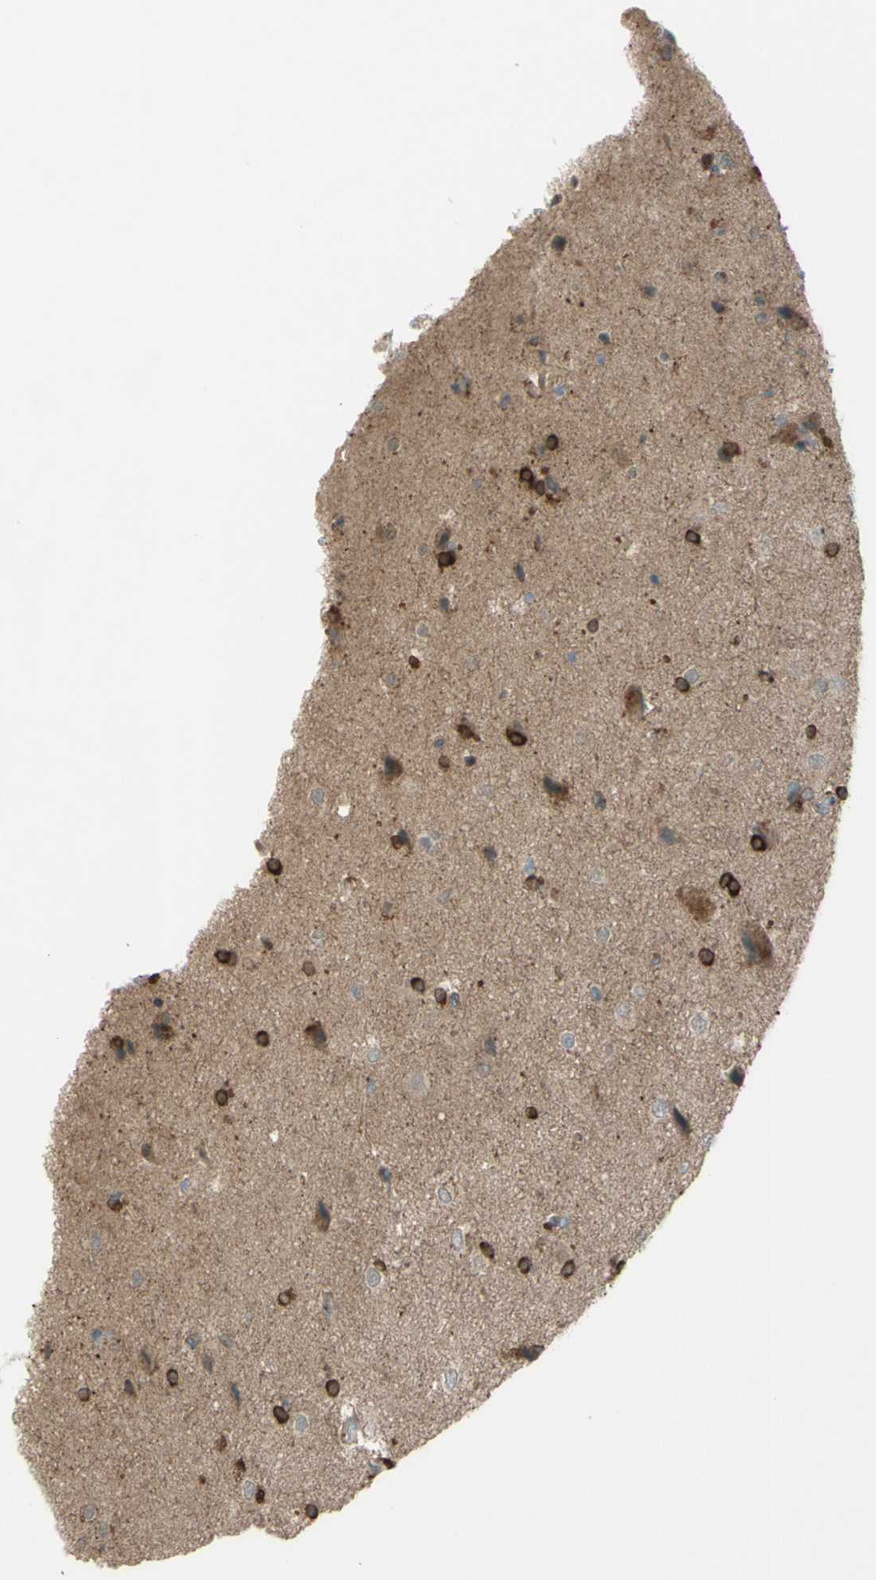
{"staining": {"intensity": "strong", "quantity": "25%-75%", "location": "cytoplasmic/membranous"}, "tissue": "glioma", "cell_type": "Tumor cells", "image_type": "cancer", "snomed": [{"axis": "morphology", "description": "Glioma, malignant, High grade"}, {"axis": "topography", "description": "Brain"}], "caption": "An IHC photomicrograph of tumor tissue is shown. Protein staining in brown shows strong cytoplasmic/membranous positivity in malignant high-grade glioma within tumor cells. (brown staining indicates protein expression, while blue staining denotes nuclei).", "gene": "AFP", "patient": {"sex": "male", "age": 71}}